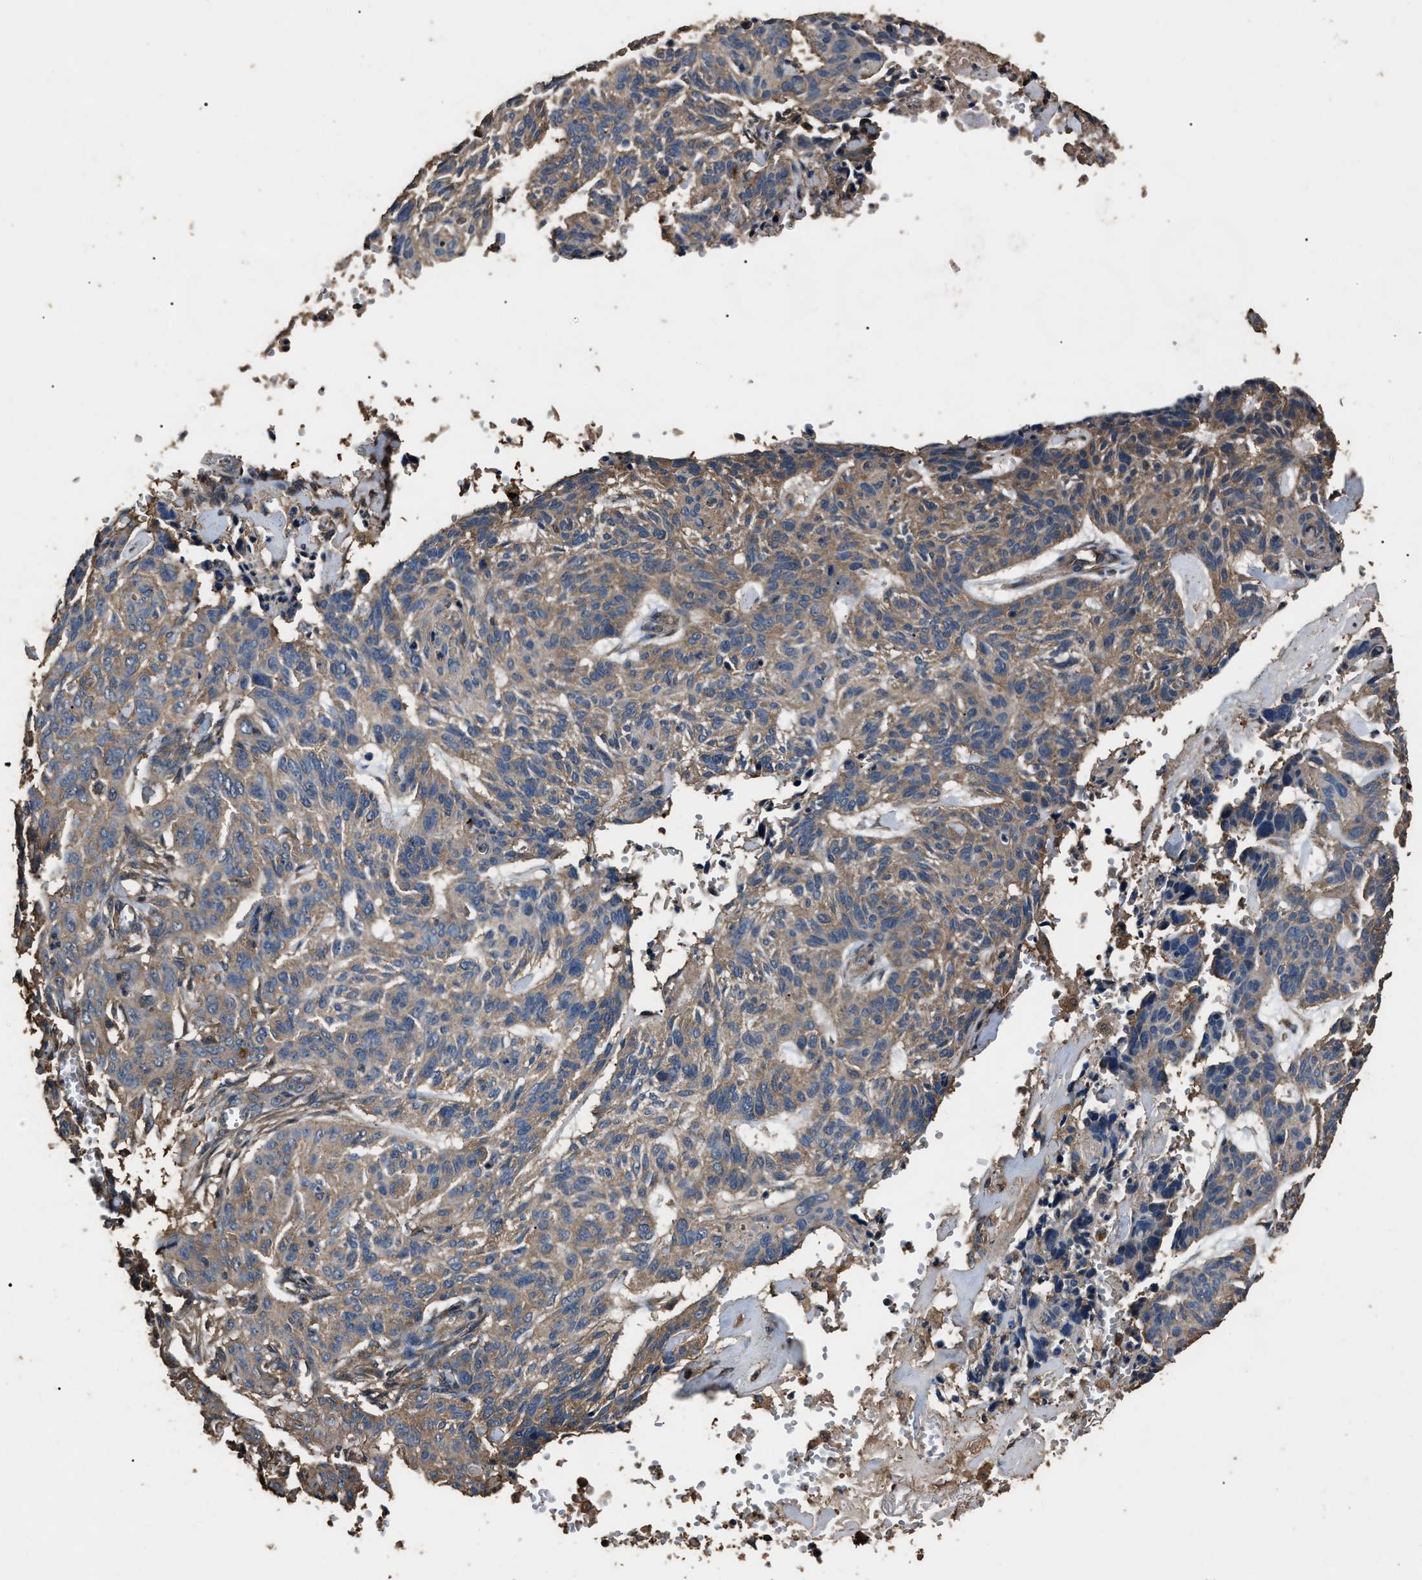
{"staining": {"intensity": "weak", "quantity": ">75%", "location": "cytoplasmic/membranous"}, "tissue": "skin cancer", "cell_type": "Tumor cells", "image_type": "cancer", "snomed": [{"axis": "morphology", "description": "Basal cell carcinoma"}, {"axis": "topography", "description": "Skin"}], "caption": "Immunohistochemical staining of human basal cell carcinoma (skin) displays low levels of weak cytoplasmic/membranous protein positivity in about >75% of tumor cells.", "gene": "RNF216", "patient": {"sex": "male", "age": 85}}